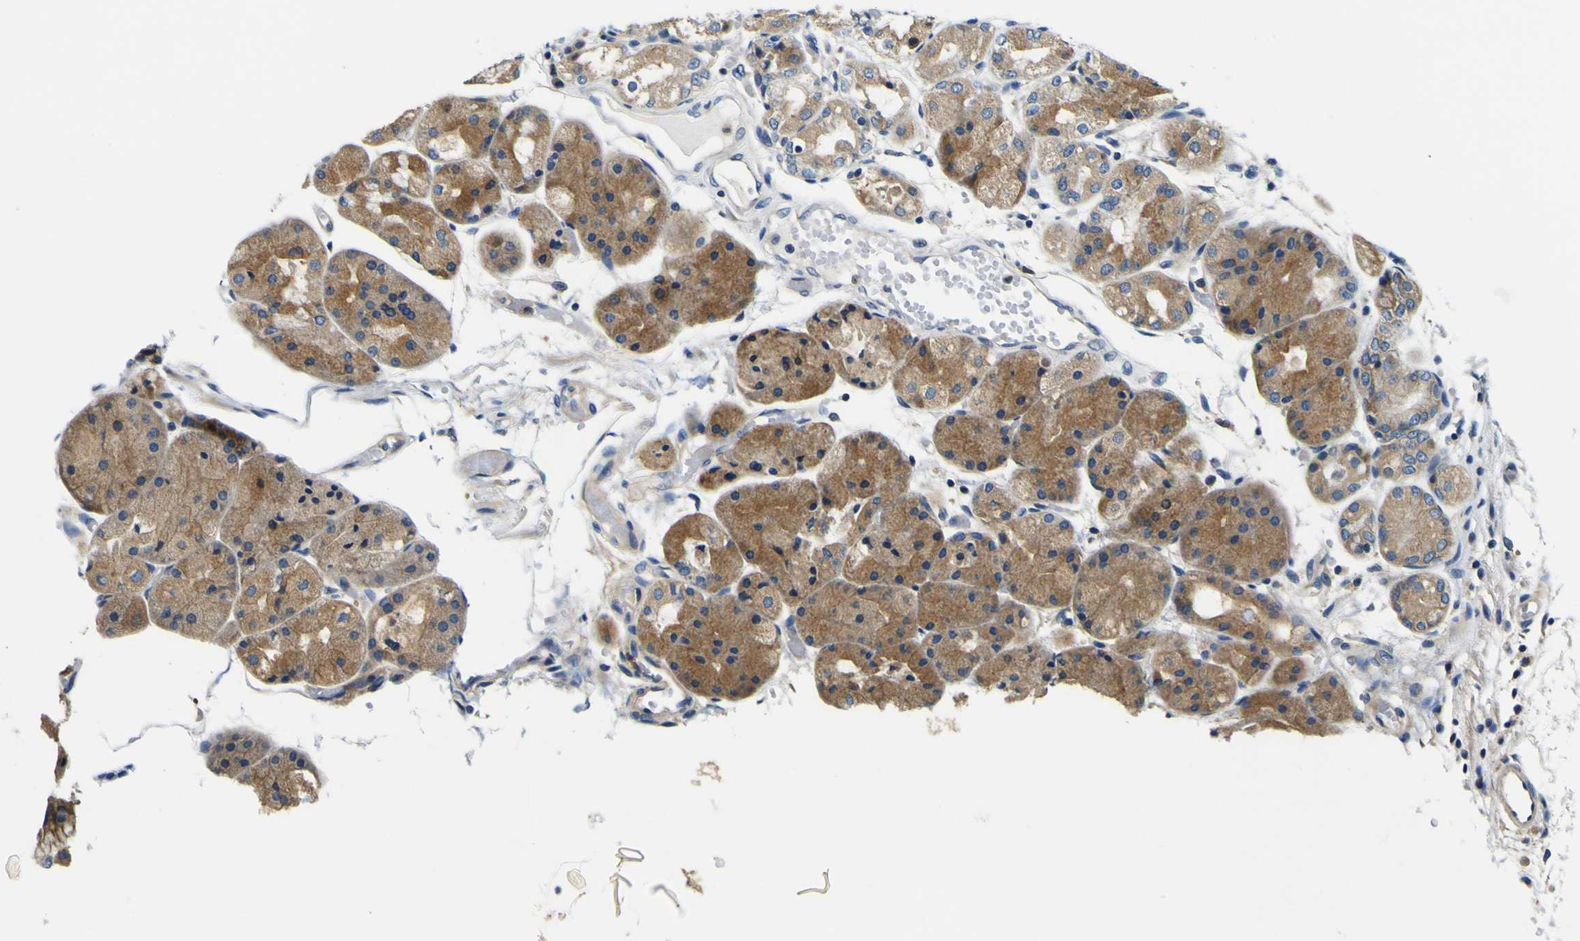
{"staining": {"intensity": "moderate", "quantity": ">75%", "location": "cytoplasmic/membranous"}, "tissue": "stomach", "cell_type": "Glandular cells", "image_type": "normal", "snomed": [{"axis": "morphology", "description": "Normal tissue, NOS"}, {"axis": "topography", "description": "Stomach, upper"}], "caption": "Immunohistochemical staining of benign stomach demonstrates medium levels of moderate cytoplasmic/membranous staining in approximately >75% of glandular cells. (DAB (3,3'-diaminobenzidine) IHC with brightfield microscopy, high magnification).", "gene": "CLSTN1", "patient": {"sex": "male", "age": 72}}